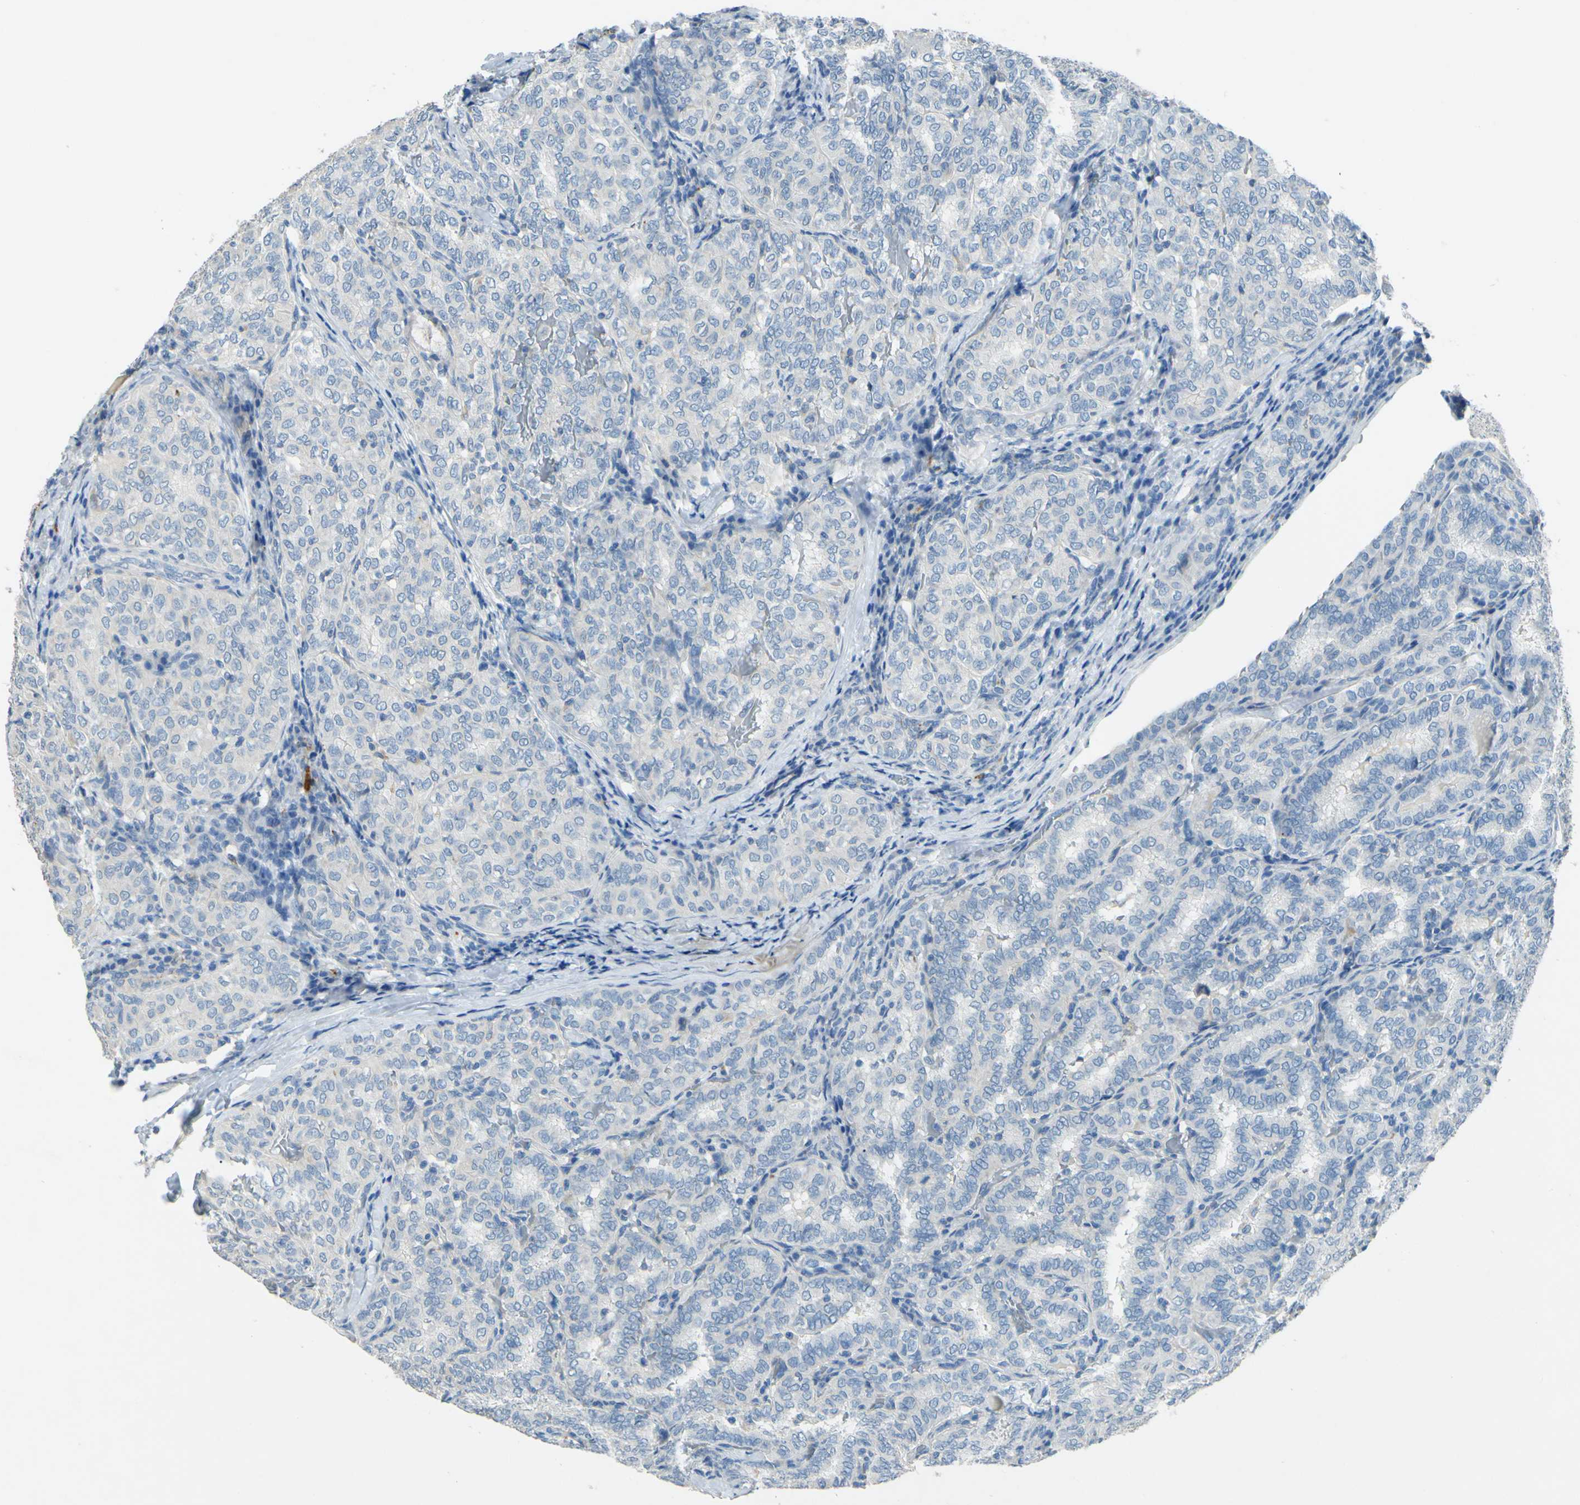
{"staining": {"intensity": "negative", "quantity": "none", "location": "none"}, "tissue": "thyroid cancer", "cell_type": "Tumor cells", "image_type": "cancer", "snomed": [{"axis": "morphology", "description": "Normal tissue, NOS"}, {"axis": "morphology", "description": "Papillary adenocarcinoma, NOS"}, {"axis": "topography", "description": "Thyroid gland"}], "caption": "Immunohistochemistry (IHC) of human thyroid cancer (papillary adenocarcinoma) demonstrates no positivity in tumor cells.", "gene": "CDH10", "patient": {"sex": "female", "age": 30}}